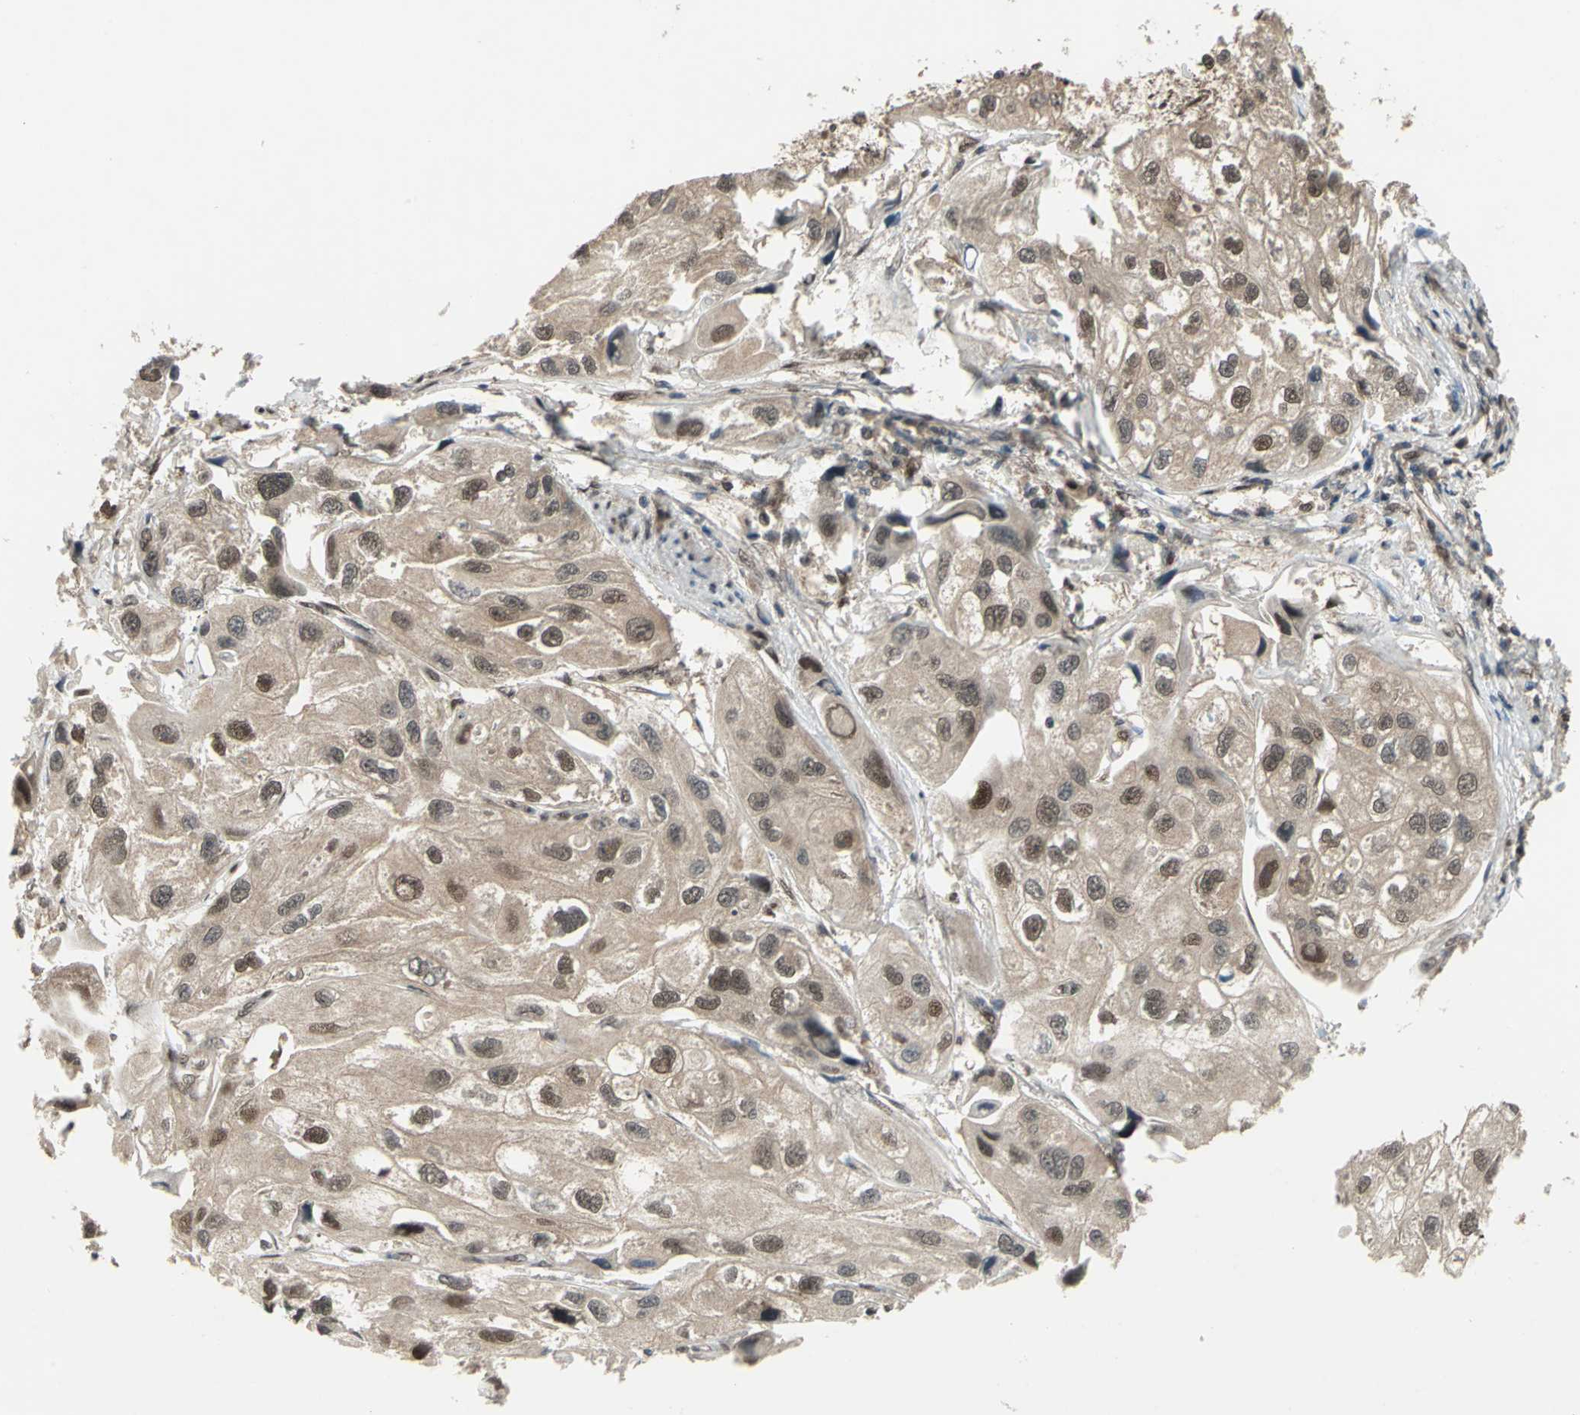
{"staining": {"intensity": "weak", "quantity": ">75%", "location": "cytoplasmic/membranous,nuclear"}, "tissue": "urothelial cancer", "cell_type": "Tumor cells", "image_type": "cancer", "snomed": [{"axis": "morphology", "description": "Urothelial carcinoma, High grade"}, {"axis": "topography", "description": "Urinary bladder"}], "caption": "This image reveals IHC staining of human urothelial carcinoma (high-grade), with low weak cytoplasmic/membranous and nuclear staining in approximately >75% of tumor cells.", "gene": "COPS5", "patient": {"sex": "female", "age": 64}}